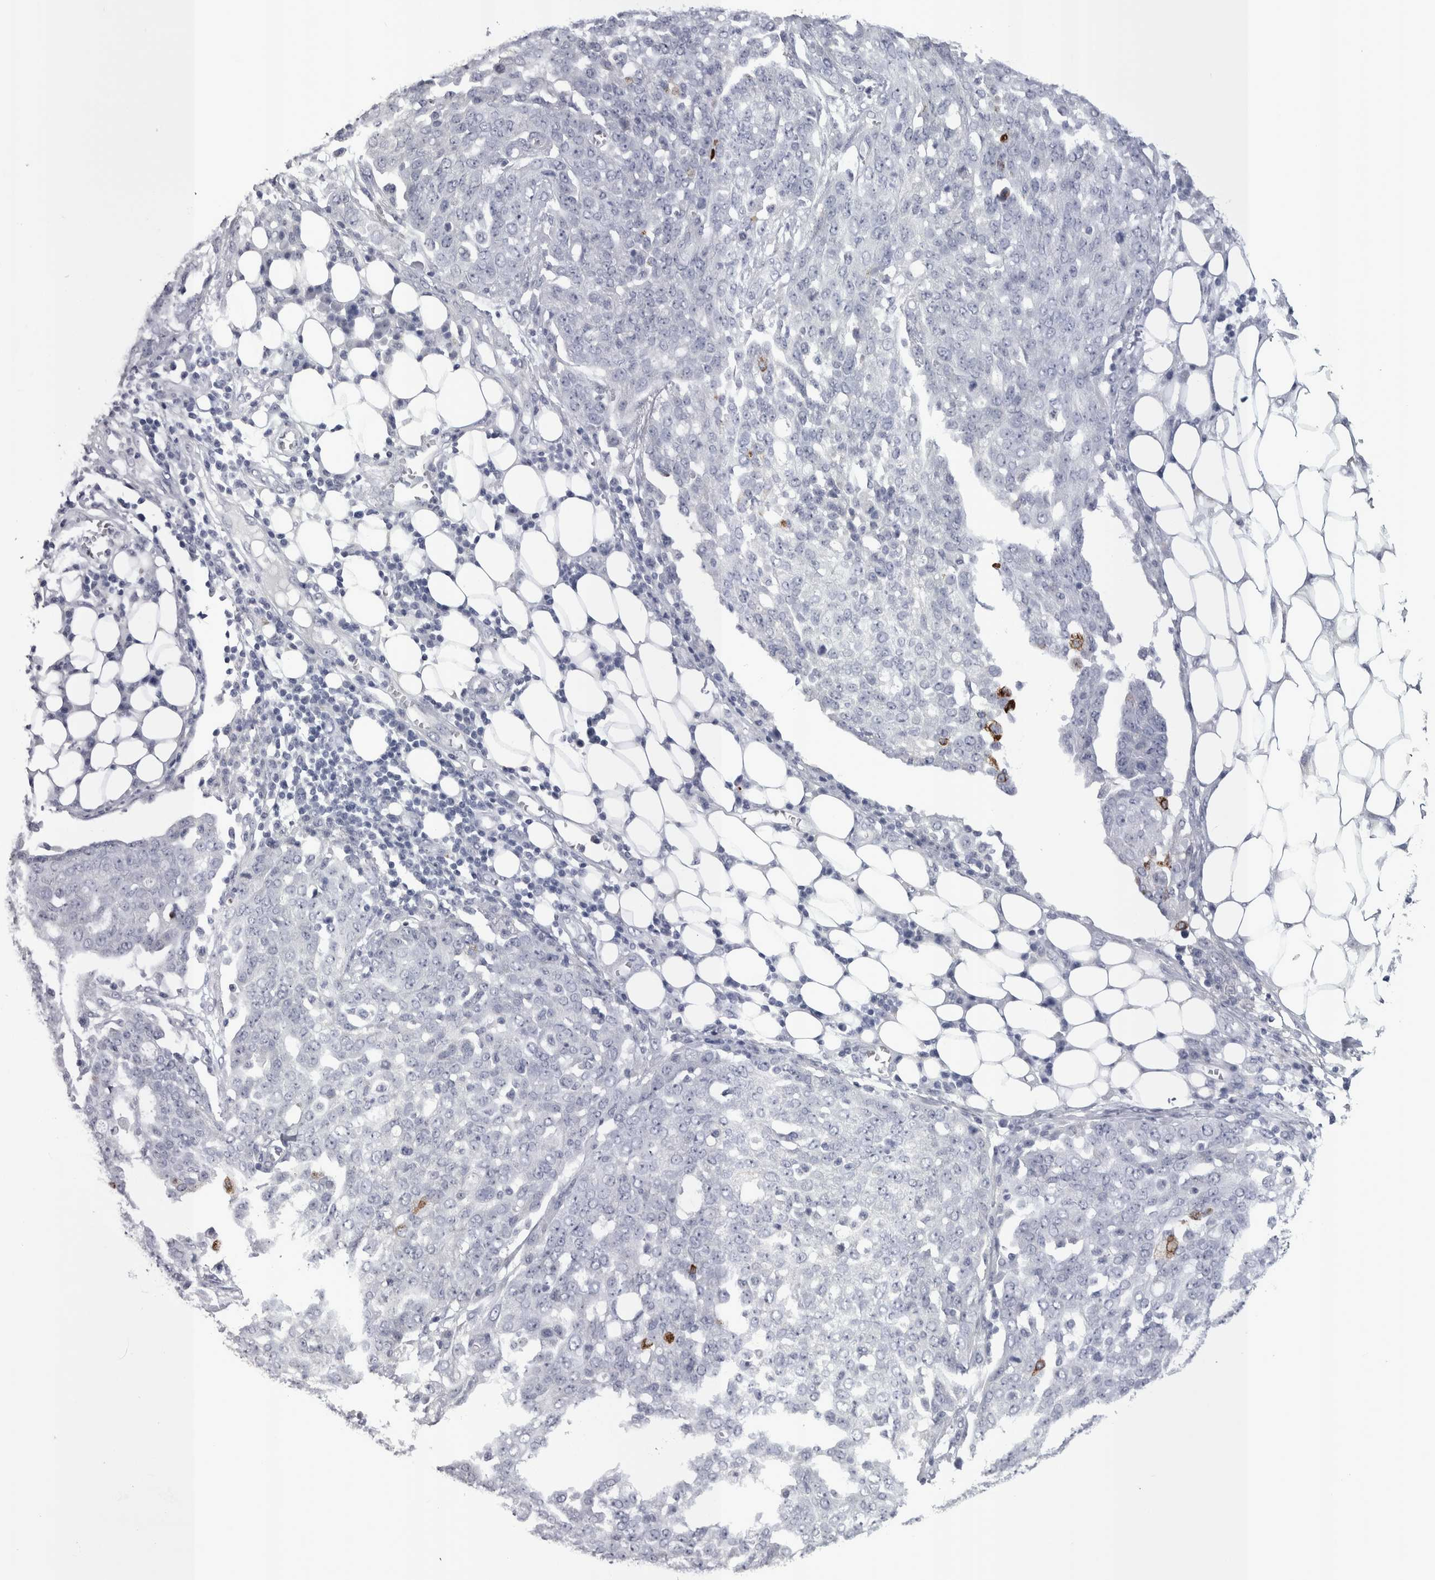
{"staining": {"intensity": "negative", "quantity": "none", "location": "none"}, "tissue": "ovarian cancer", "cell_type": "Tumor cells", "image_type": "cancer", "snomed": [{"axis": "morphology", "description": "Cystadenocarcinoma, serous, NOS"}, {"axis": "topography", "description": "Soft tissue"}, {"axis": "topography", "description": "Ovary"}], "caption": "A histopathology image of ovarian cancer stained for a protein exhibits no brown staining in tumor cells. (Stains: DAB (3,3'-diaminobenzidine) immunohistochemistry with hematoxylin counter stain, Microscopy: brightfield microscopy at high magnification).", "gene": "PWP2", "patient": {"sex": "female", "age": 57}}